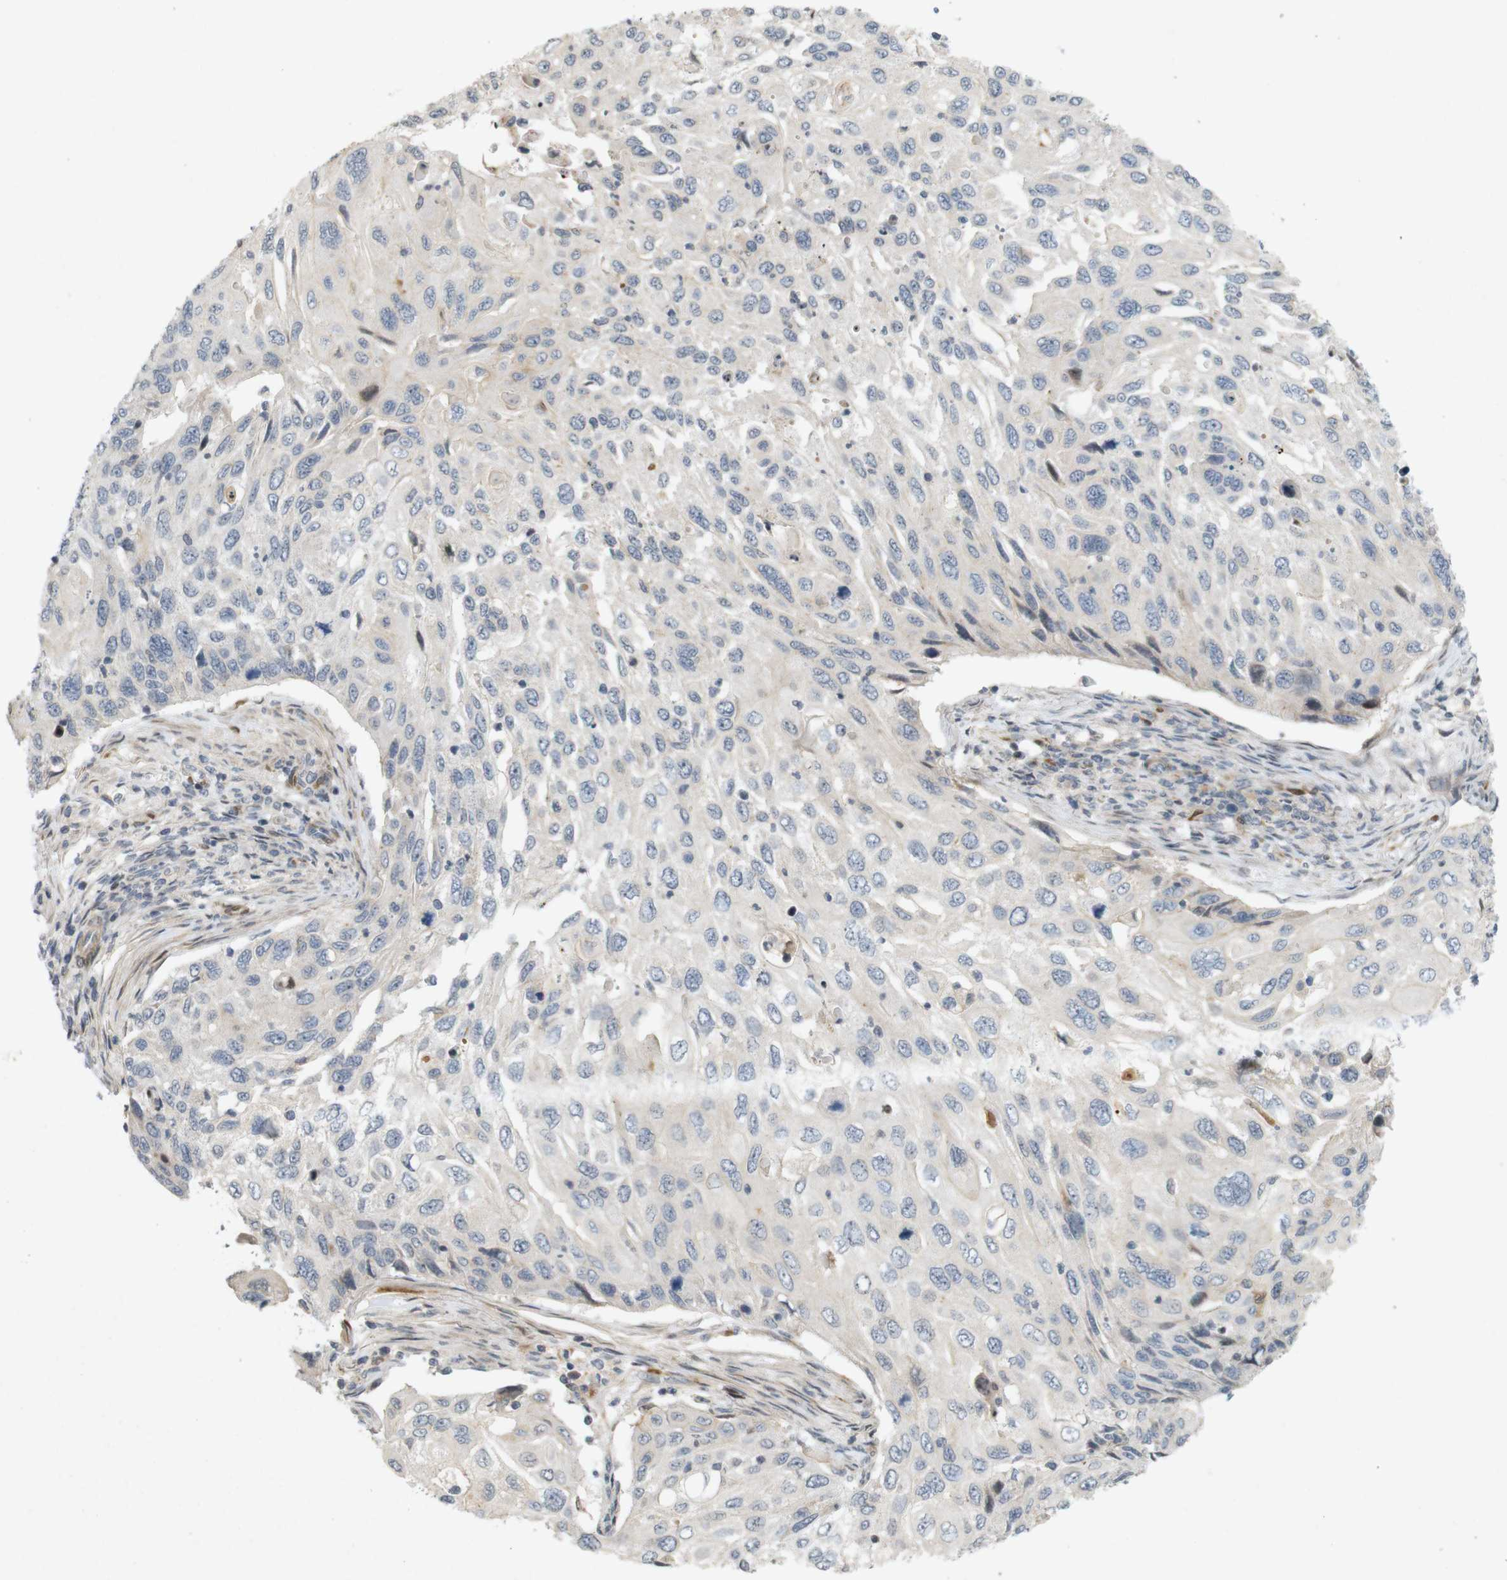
{"staining": {"intensity": "negative", "quantity": "none", "location": "none"}, "tissue": "cervical cancer", "cell_type": "Tumor cells", "image_type": "cancer", "snomed": [{"axis": "morphology", "description": "Squamous cell carcinoma, NOS"}, {"axis": "topography", "description": "Cervix"}], "caption": "Tumor cells are negative for protein expression in human cervical cancer (squamous cell carcinoma). The staining was performed using DAB to visualize the protein expression in brown, while the nuclei were stained in blue with hematoxylin (Magnification: 20x).", "gene": "PPP1R14A", "patient": {"sex": "female", "age": 70}}